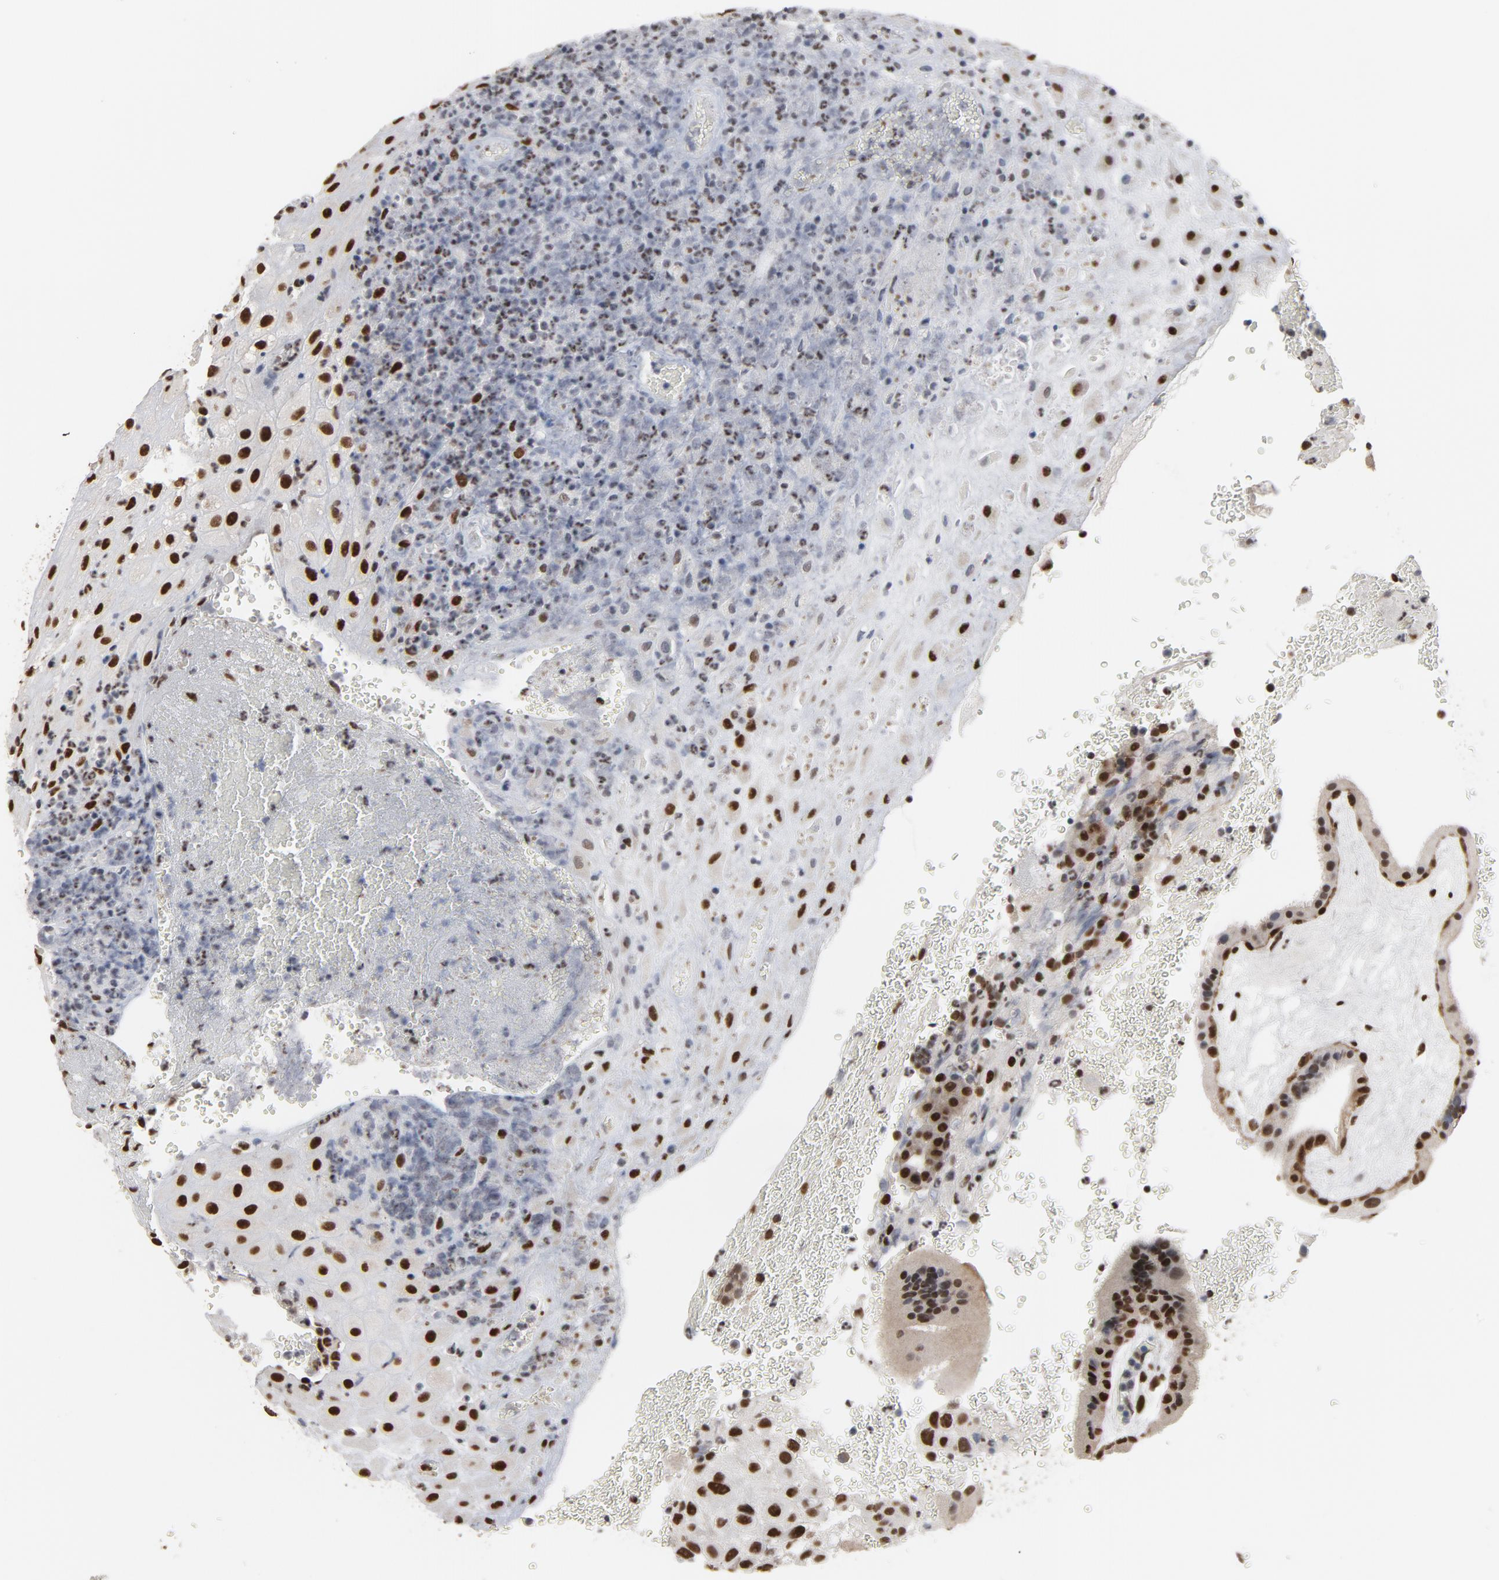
{"staining": {"intensity": "strong", "quantity": ">75%", "location": "nuclear"}, "tissue": "placenta", "cell_type": "Decidual cells", "image_type": "normal", "snomed": [{"axis": "morphology", "description": "Normal tissue, NOS"}, {"axis": "topography", "description": "Placenta"}], "caption": "Immunohistochemistry (IHC) of unremarkable placenta shows high levels of strong nuclear expression in approximately >75% of decidual cells.", "gene": "MRE11", "patient": {"sex": "female", "age": 19}}